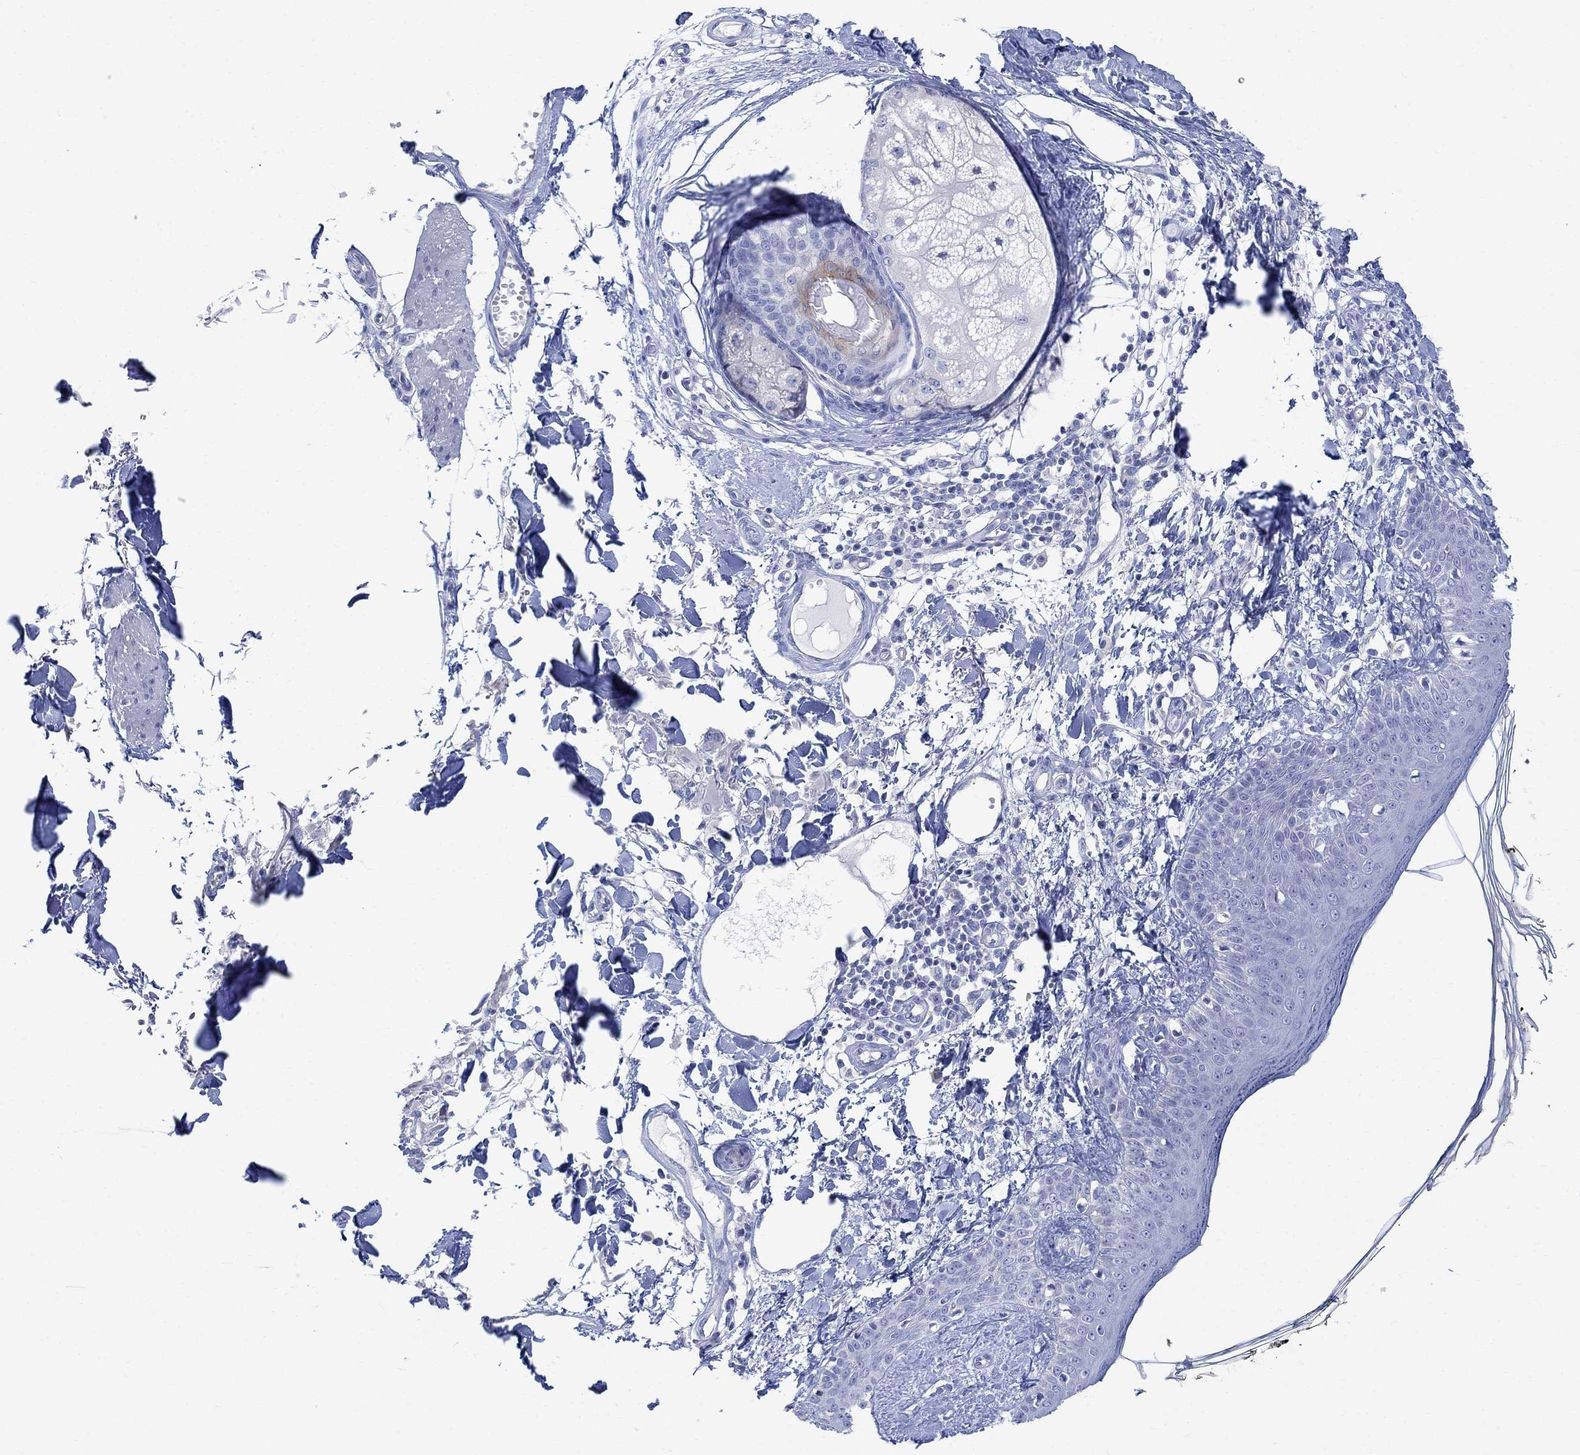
{"staining": {"intensity": "negative", "quantity": "none", "location": "none"}, "tissue": "skin", "cell_type": "Fibroblasts", "image_type": "normal", "snomed": [{"axis": "morphology", "description": "Normal tissue, NOS"}, {"axis": "topography", "description": "Skin"}], "caption": "The immunohistochemistry micrograph has no significant expression in fibroblasts of skin.", "gene": "ARSK", "patient": {"sex": "male", "age": 76}}